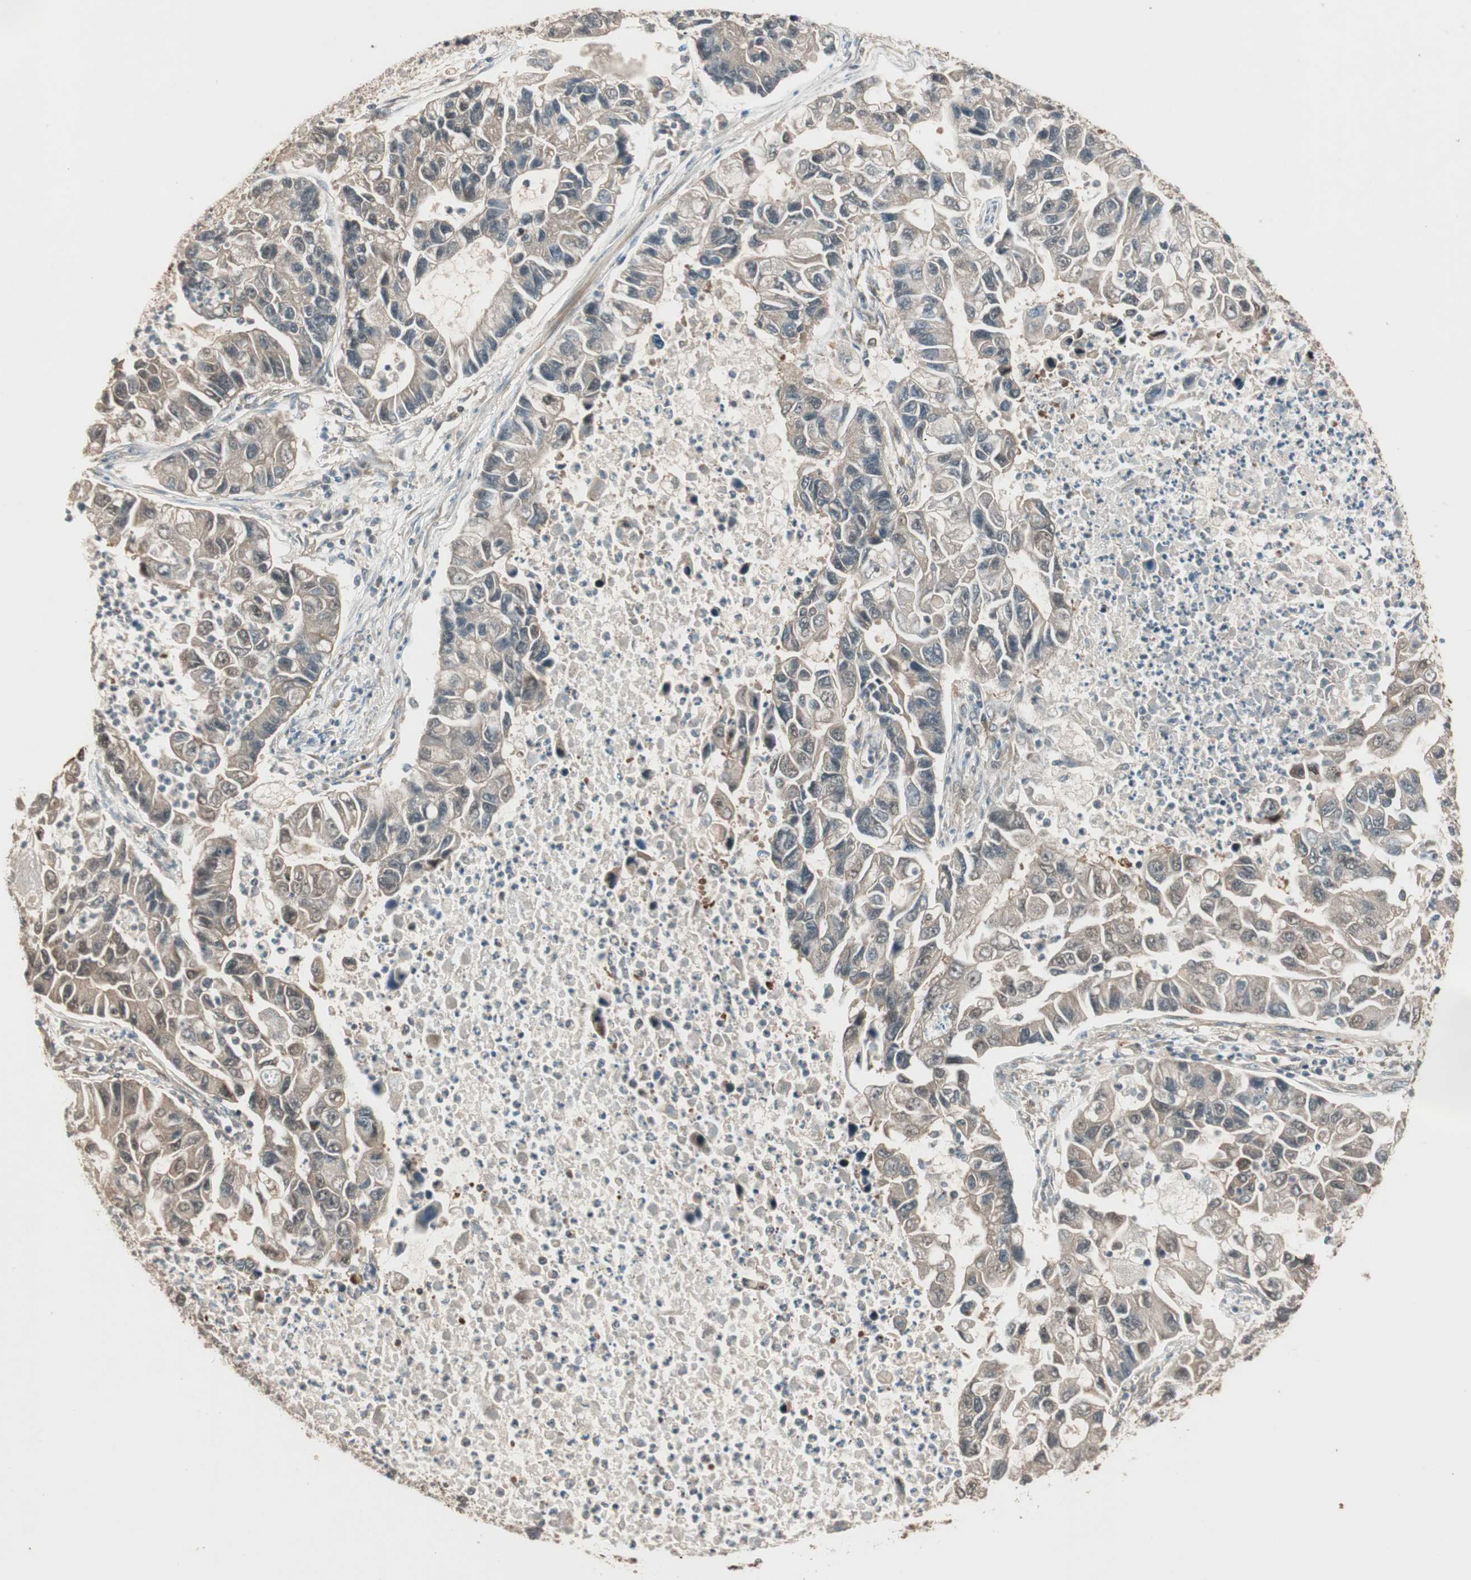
{"staining": {"intensity": "moderate", "quantity": ">75%", "location": "cytoplasmic/membranous,nuclear"}, "tissue": "lung cancer", "cell_type": "Tumor cells", "image_type": "cancer", "snomed": [{"axis": "morphology", "description": "Adenocarcinoma, NOS"}, {"axis": "topography", "description": "Lung"}], "caption": "Brown immunohistochemical staining in lung cancer (adenocarcinoma) displays moderate cytoplasmic/membranous and nuclear expression in approximately >75% of tumor cells.", "gene": "CNOT4", "patient": {"sex": "female", "age": 51}}